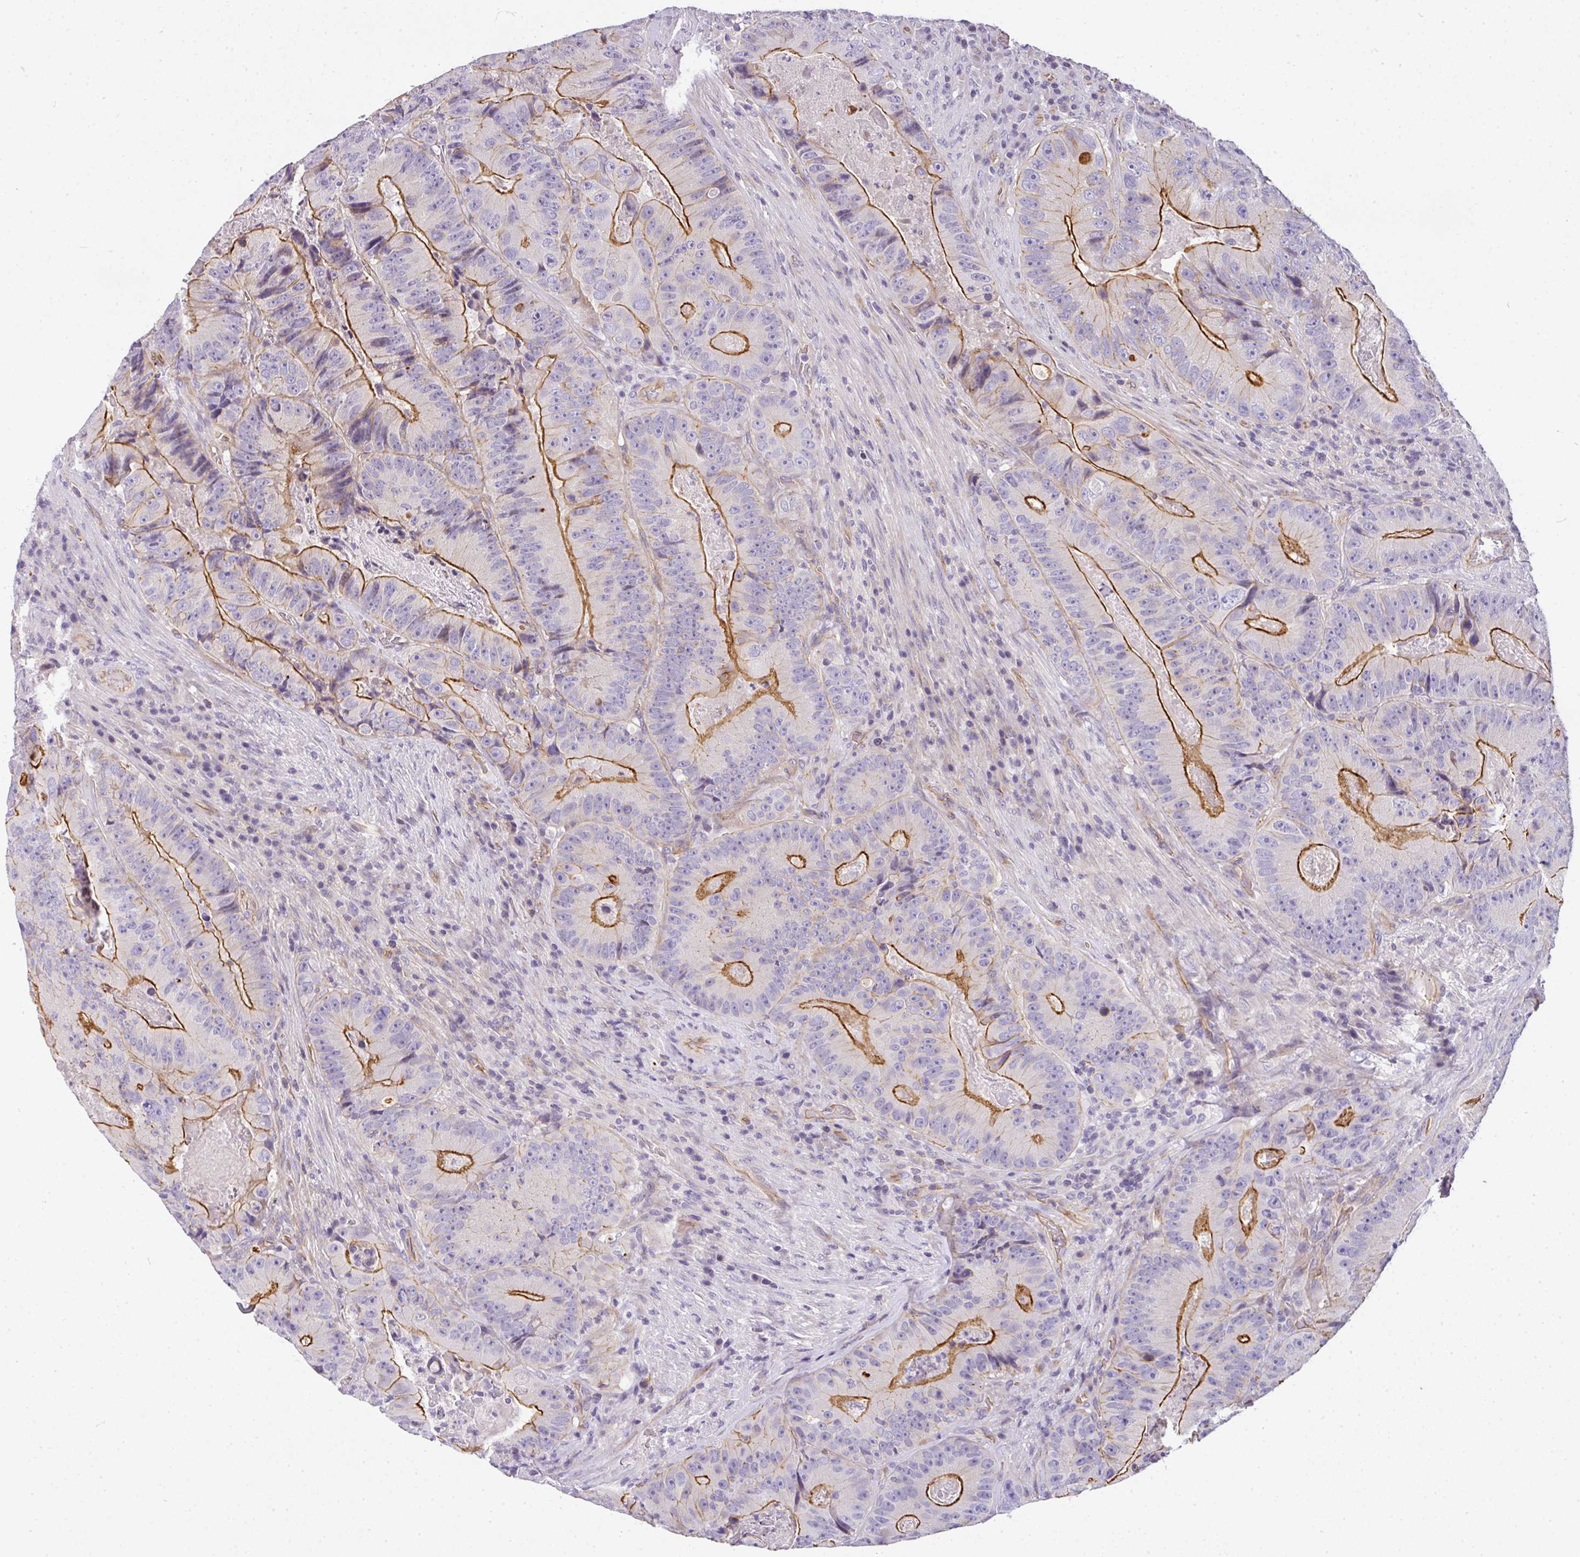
{"staining": {"intensity": "moderate", "quantity": "25%-75%", "location": "cytoplasmic/membranous"}, "tissue": "colorectal cancer", "cell_type": "Tumor cells", "image_type": "cancer", "snomed": [{"axis": "morphology", "description": "Adenocarcinoma, NOS"}, {"axis": "topography", "description": "Colon"}], "caption": "Brown immunohistochemical staining in human colorectal cancer displays moderate cytoplasmic/membranous expression in about 25%-75% of tumor cells.", "gene": "OR11H4", "patient": {"sex": "female", "age": 86}}